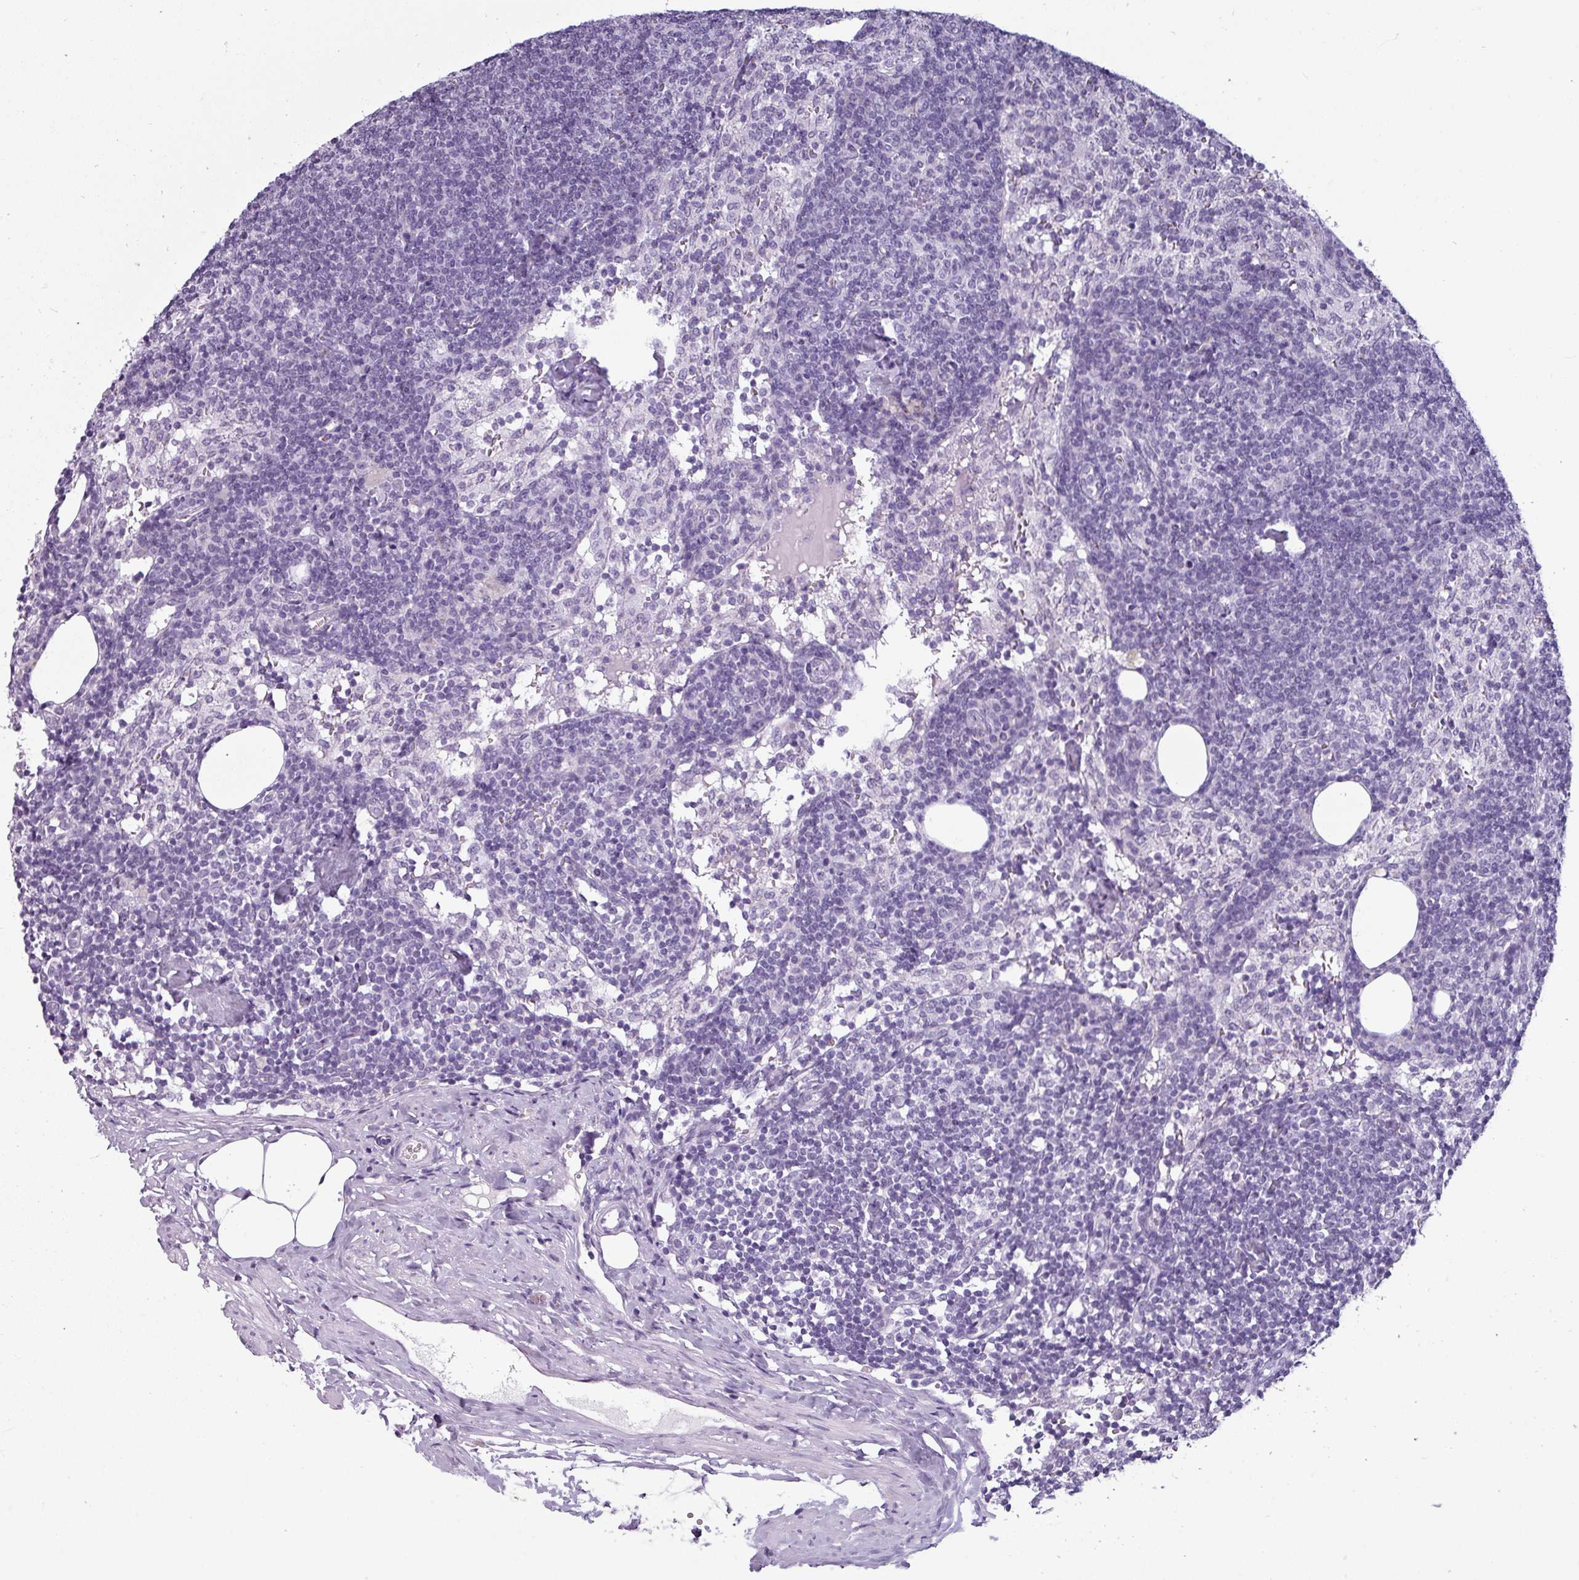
{"staining": {"intensity": "negative", "quantity": "none", "location": "none"}, "tissue": "lymph node", "cell_type": "Germinal center cells", "image_type": "normal", "snomed": [{"axis": "morphology", "description": "Normal tissue, NOS"}, {"axis": "topography", "description": "Lymph node"}], "caption": "IHC of unremarkable human lymph node reveals no staining in germinal center cells. The staining was performed using DAB (3,3'-diaminobenzidine) to visualize the protein expression in brown, while the nuclei were stained in blue with hematoxylin (Magnification: 20x).", "gene": "SLC26A9", "patient": {"sex": "female", "age": 52}}